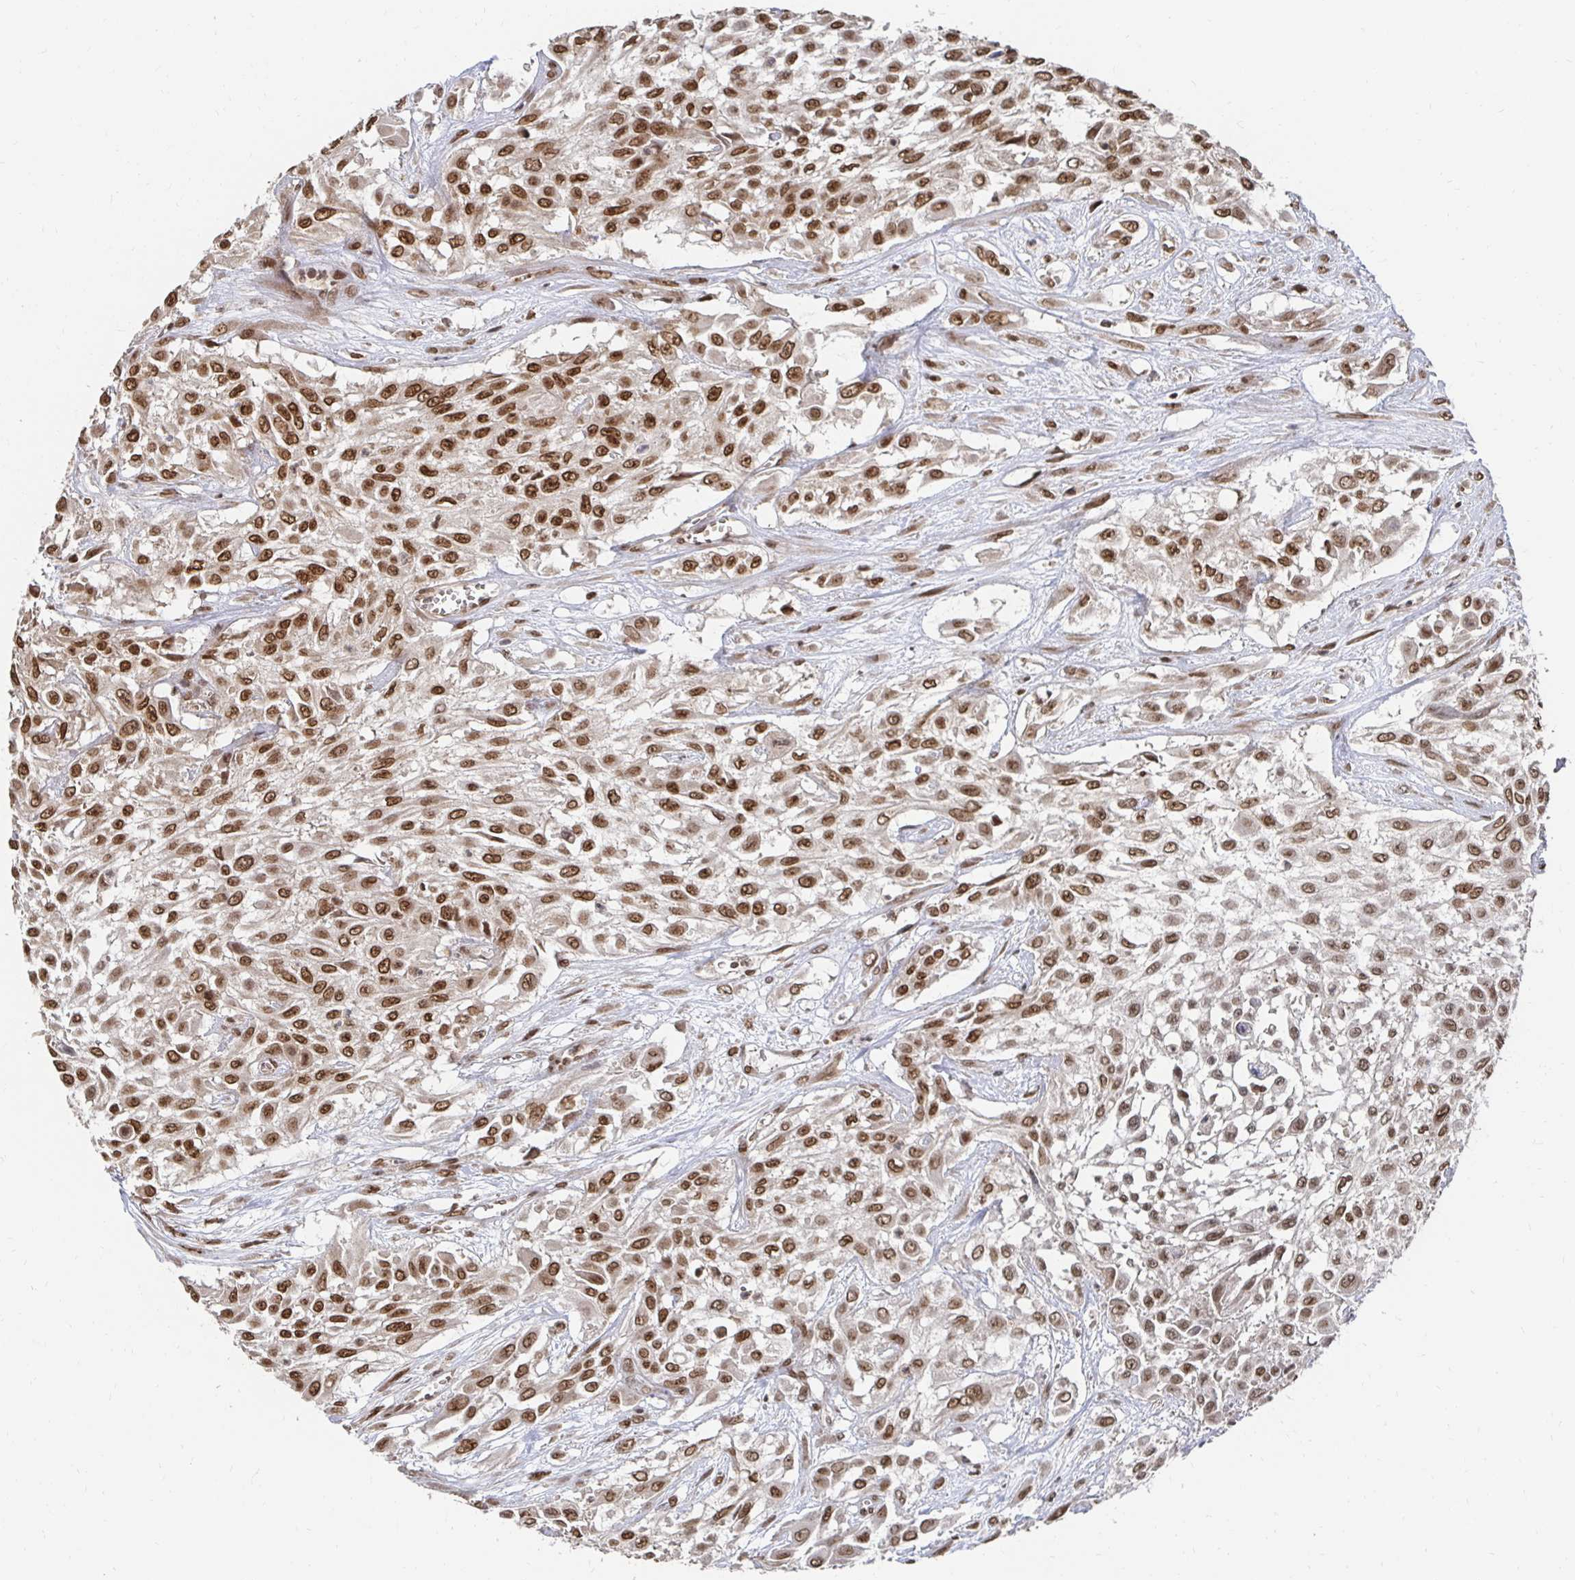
{"staining": {"intensity": "moderate", "quantity": ">75%", "location": "nuclear"}, "tissue": "urothelial cancer", "cell_type": "Tumor cells", "image_type": "cancer", "snomed": [{"axis": "morphology", "description": "Urothelial carcinoma, High grade"}, {"axis": "topography", "description": "Urinary bladder"}], "caption": "Approximately >75% of tumor cells in human high-grade urothelial carcinoma display moderate nuclear protein positivity as visualized by brown immunohistochemical staining.", "gene": "GTF3C6", "patient": {"sex": "male", "age": 57}}